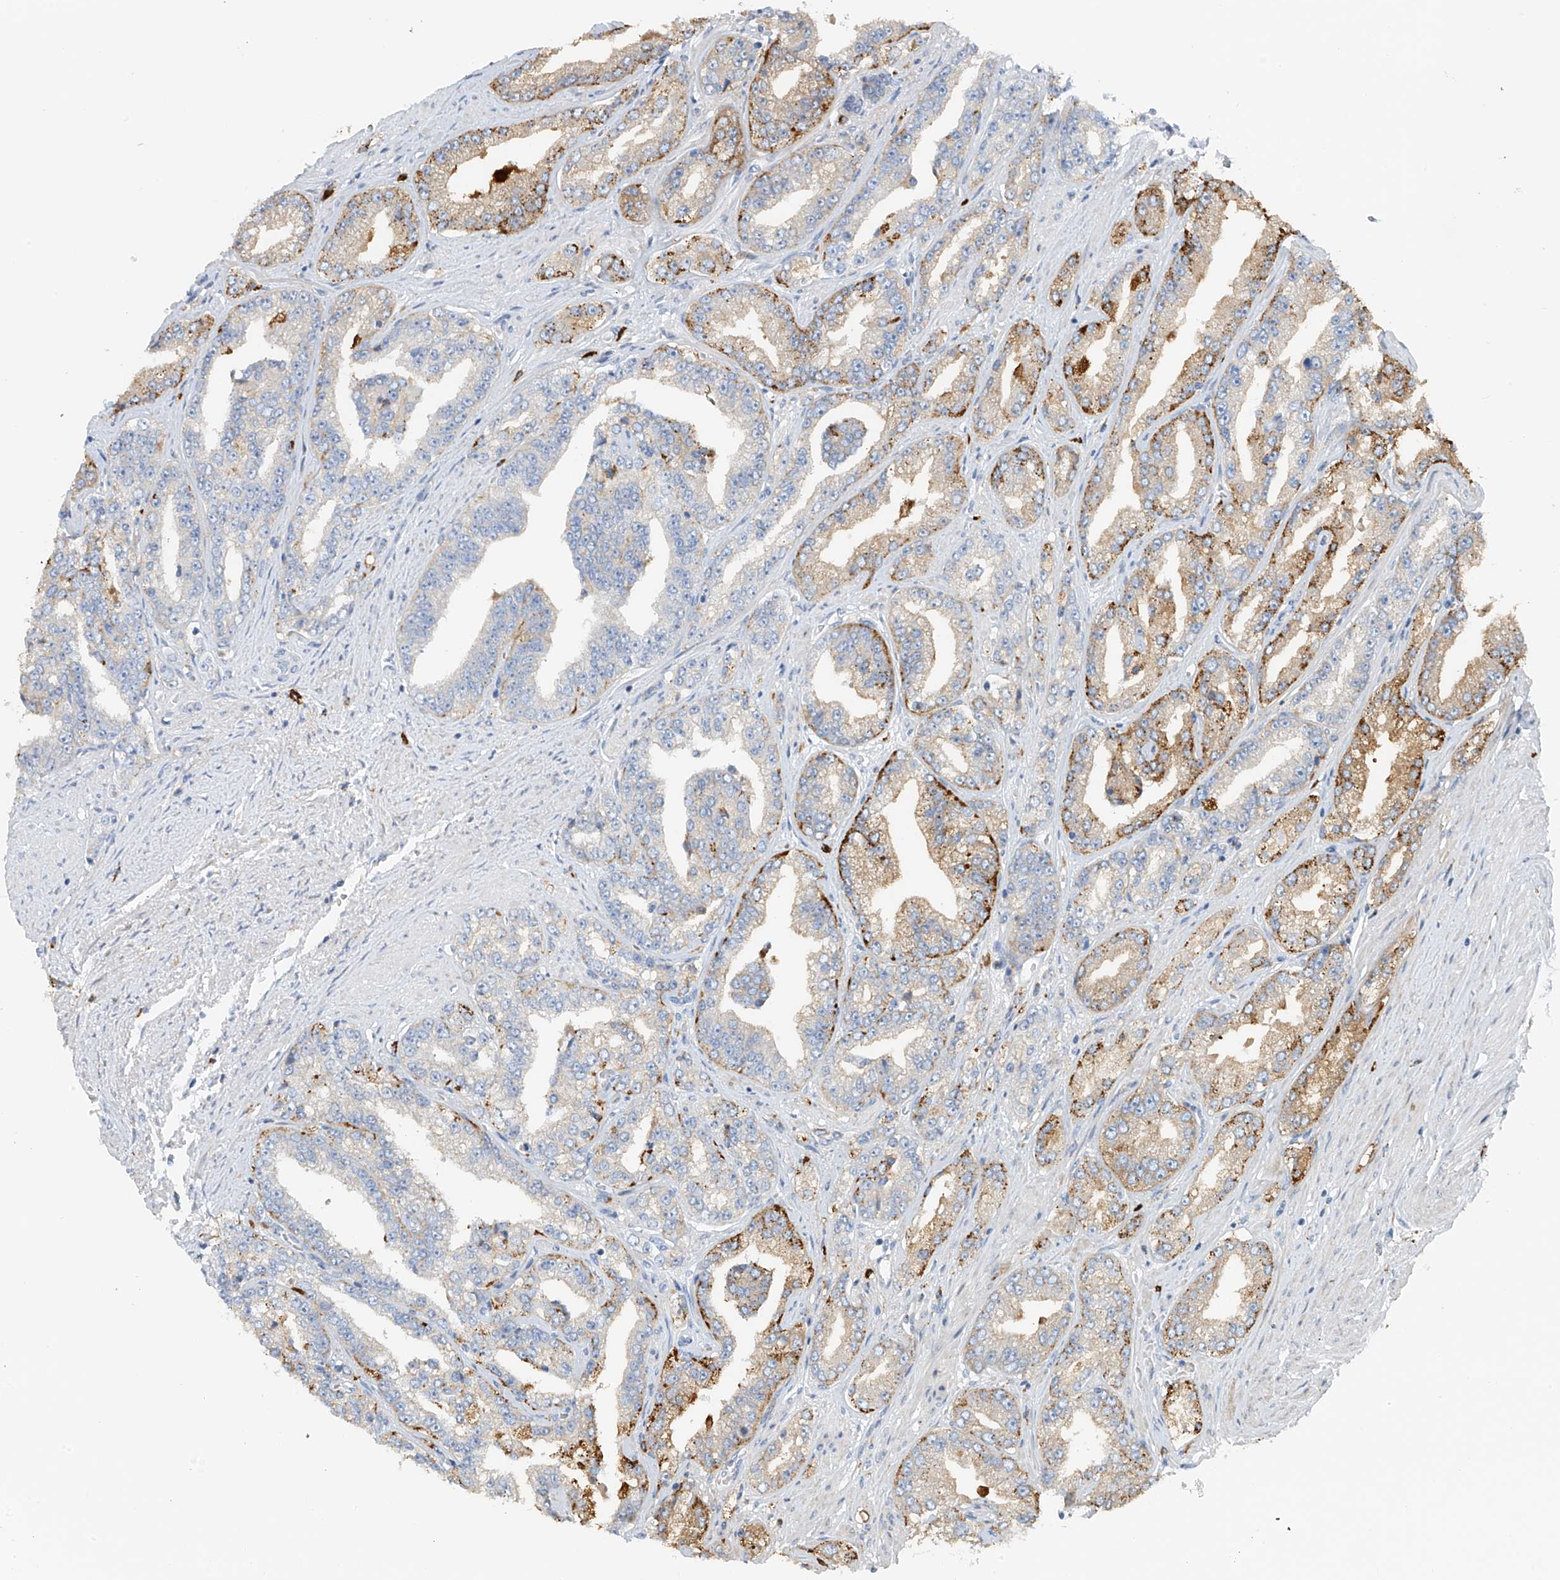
{"staining": {"intensity": "moderate", "quantity": ">75%", "location": "cytoplasmic/membranous"}, "tissue": "prostate cancer", "cell_type": "Tumor cells", "image_type": "cancer", "snomed": [{"axis": "morphology", "description": "Adenocarcinoma, High grade"}, {"axis": "topography", "description": "Prostate"}], "caption": "Human adenocarcinoma (high-grade) (prostate) stained with a brown dye shows moderate cytoplasmic/membranous positive positivity in about >75% of tumor cells.", "gene": "POMGNT2", "patient": {"sex": "male", "age": 71}}